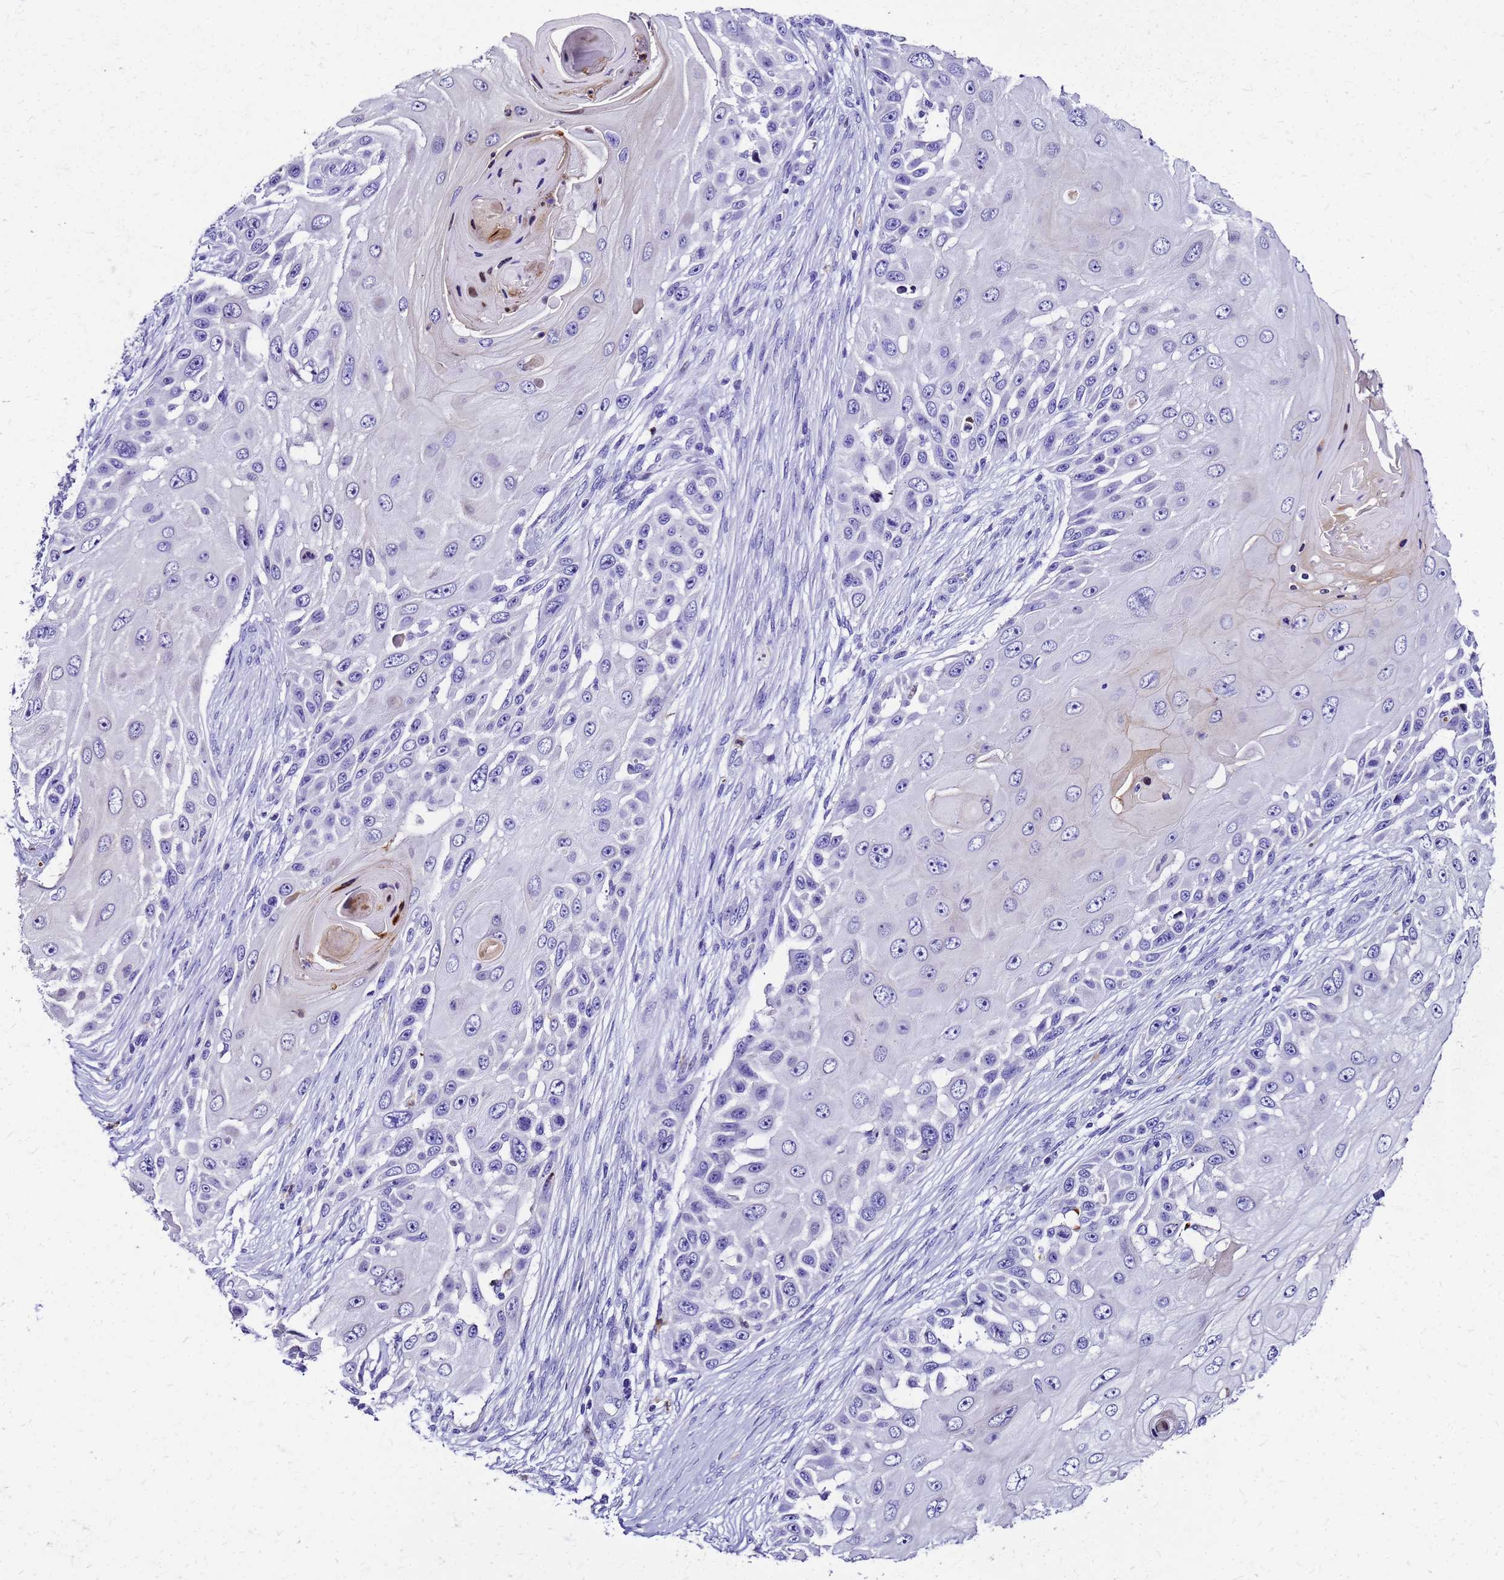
{"staining": {"intensity": "negative", "quantity": "none", "location": "none"}, "tissue": "skin cancer", "cell_type": "Tumor cells", "image_type": "cancer", "snomed": [{"axis": "morphology", "description": "Squamous cell carcinoma, NOS"}, {"axis": "topography", "description": "Skin"}], "caption": "Immunohistochemistry (IHC) micrograph of neoplastic tissue: human skin cancer stained with DAB demonstrates no significant protein staining in tumor cells.", "gene": "SMIM21", "patient": {"sex": "female", "age": 44}}